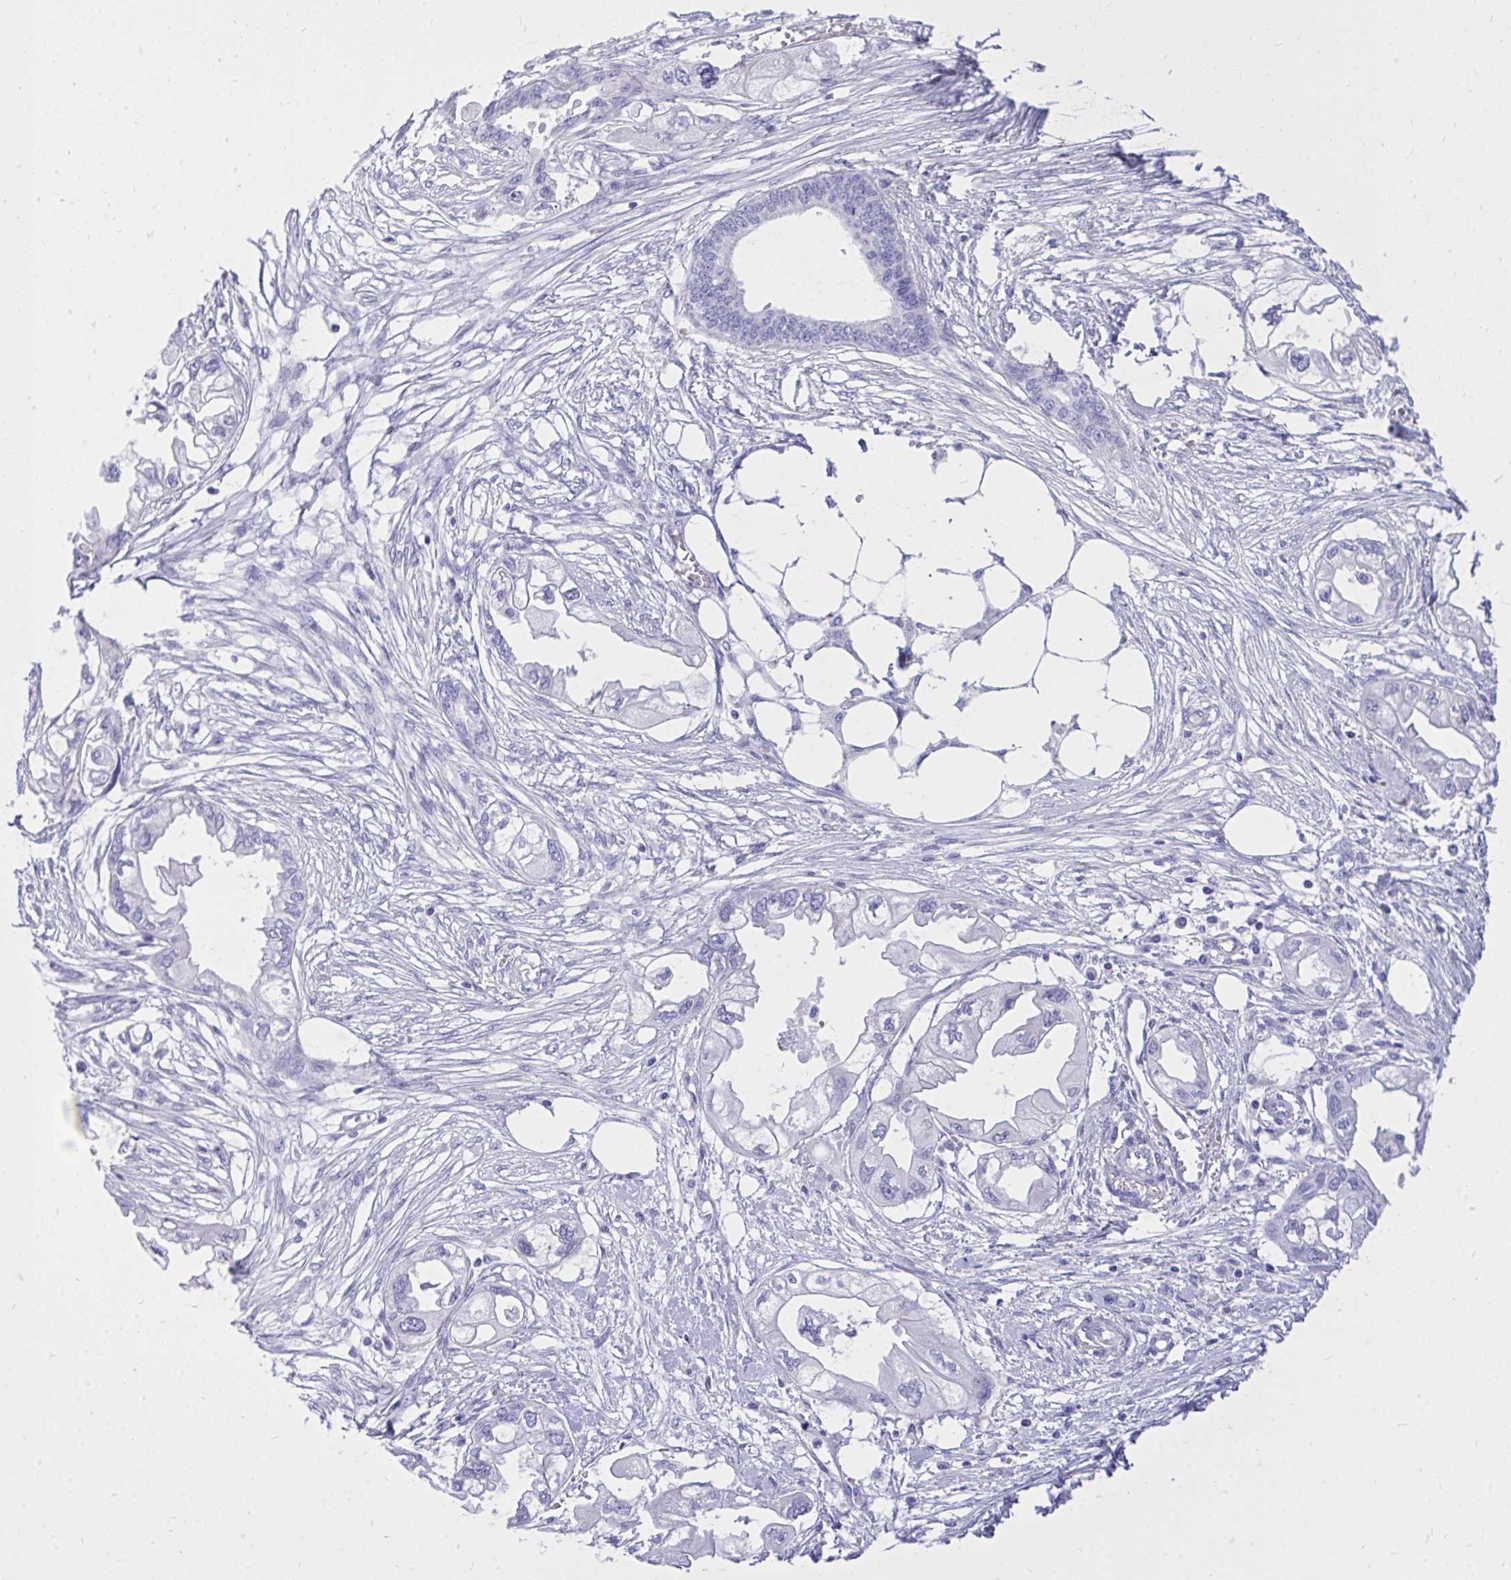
{"staining": {"intensity": "negative", "quantity": "none", "location": "none"}, "tissue": "endometrial cancer", "cell_type": "Tumor cells", "image_type": "cancer", "snomed": [{"axis": "morphology", "description": "Adenocarcinoma, NOS"}, {"axis": "morphology", "description": "Adenocarcinoma, metastatic, NOS"}, {"axis": "topography", "description": "Adipose tissue"}, {"axis": "topography", "description": "Endometrium"}], "caption": "A histopathology image of endometrial cancer (adenocarcinoma) stained for a protein exhibits no brown staining in tumor cells.", "gene": "MON1A", "patient": {"sex": "female", "age": 67}}